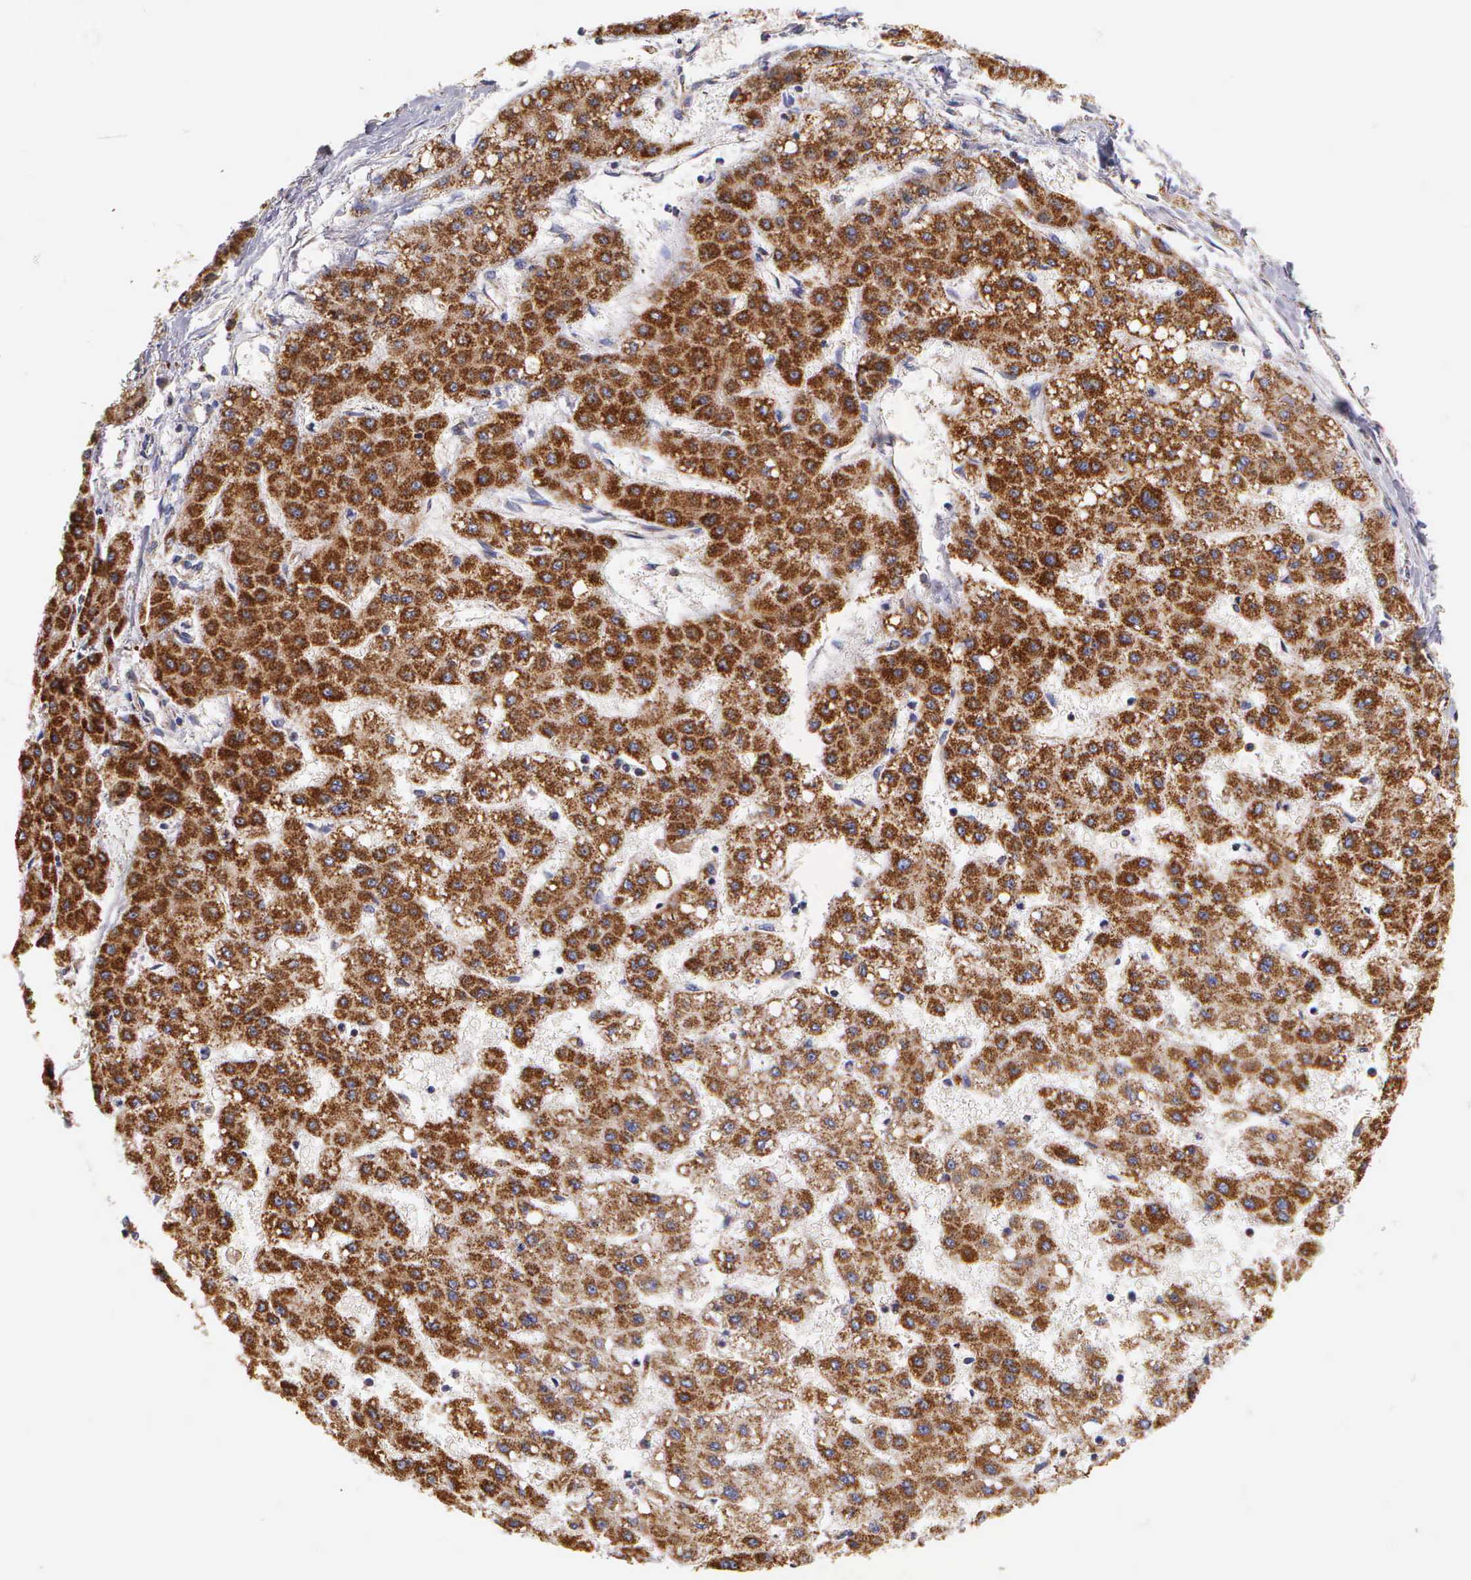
{"staining": {"intensity": "moderate", "quantity": ">75%", "location": "cytoplasmic/membranous"}, "tissue": "liver cancer", "cell_type": "Tumor cells", "image_type": "cancer", "snomed": [{"axis": "morphology", "description": "Carcinoma, Hepatocellular, NOS"}, {"axis": "topography", "description": "Liver"}], "caption": "Liver cancer stained with a brown dye reveals moderate cytoplasmic/membranous positive staining in approximately >75% of tumor cells.", "gene": "ESR1", "patient": {"sex": "female", "age": 52}}